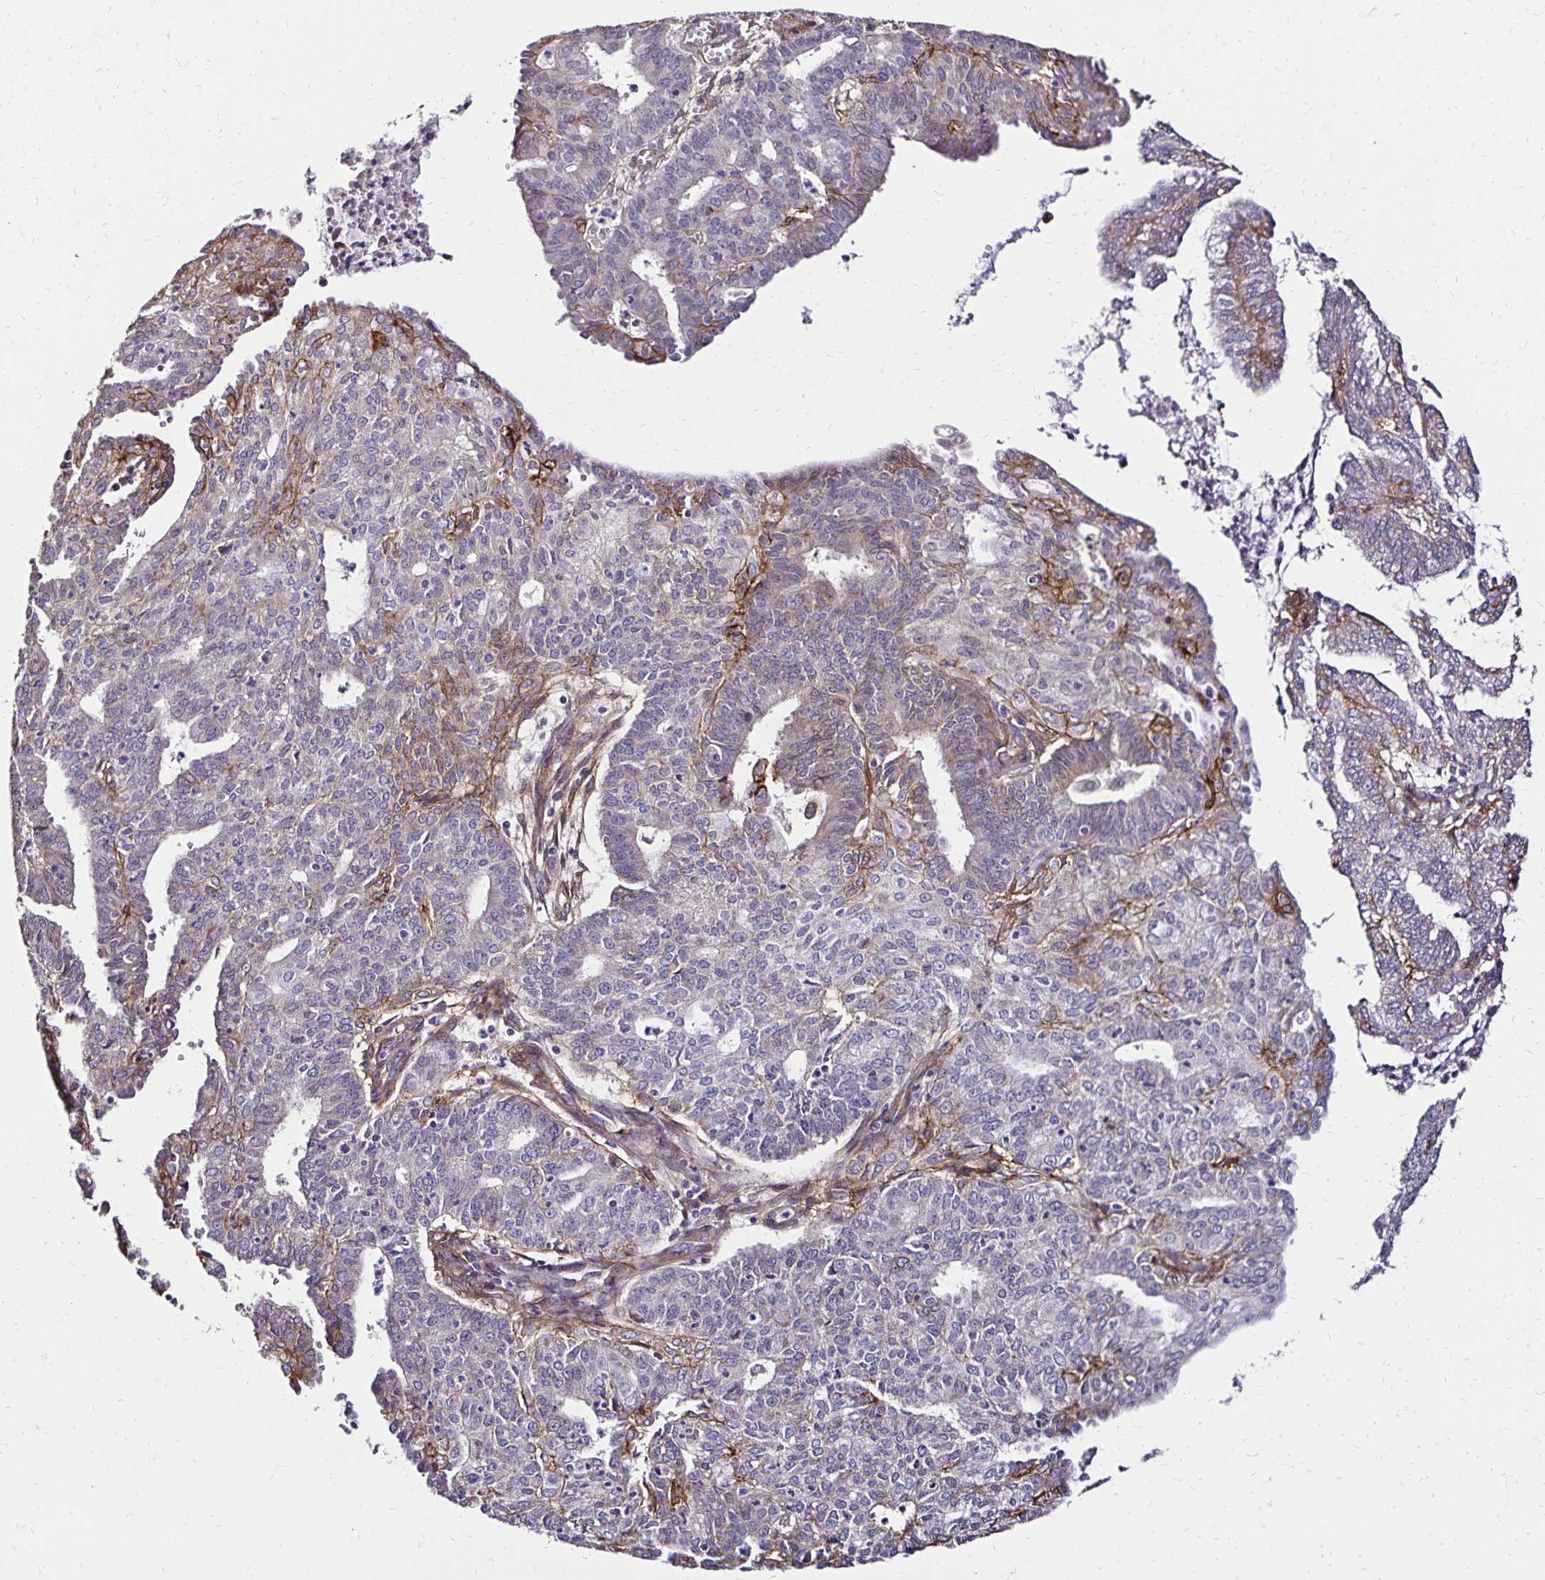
{"staining": {"intensity": "negative", "quantity": "none", "location": "none"}, "tissue": "endometrial cancer", "cell_type": "Tumor cells", "image_type": "cancer", "snomed": [{"axis": "morphology", "description": "Adenocarcinoma, NOS"}, {"axis": "topography", "description": "Endometrium"}], "caption": "The histopathology image exhibits no significant staining in tumor cells of endometrial cancer (adenocarcinoma).", "gene": "ITGB1", "patient": {"sex": "female", "age": 61}}